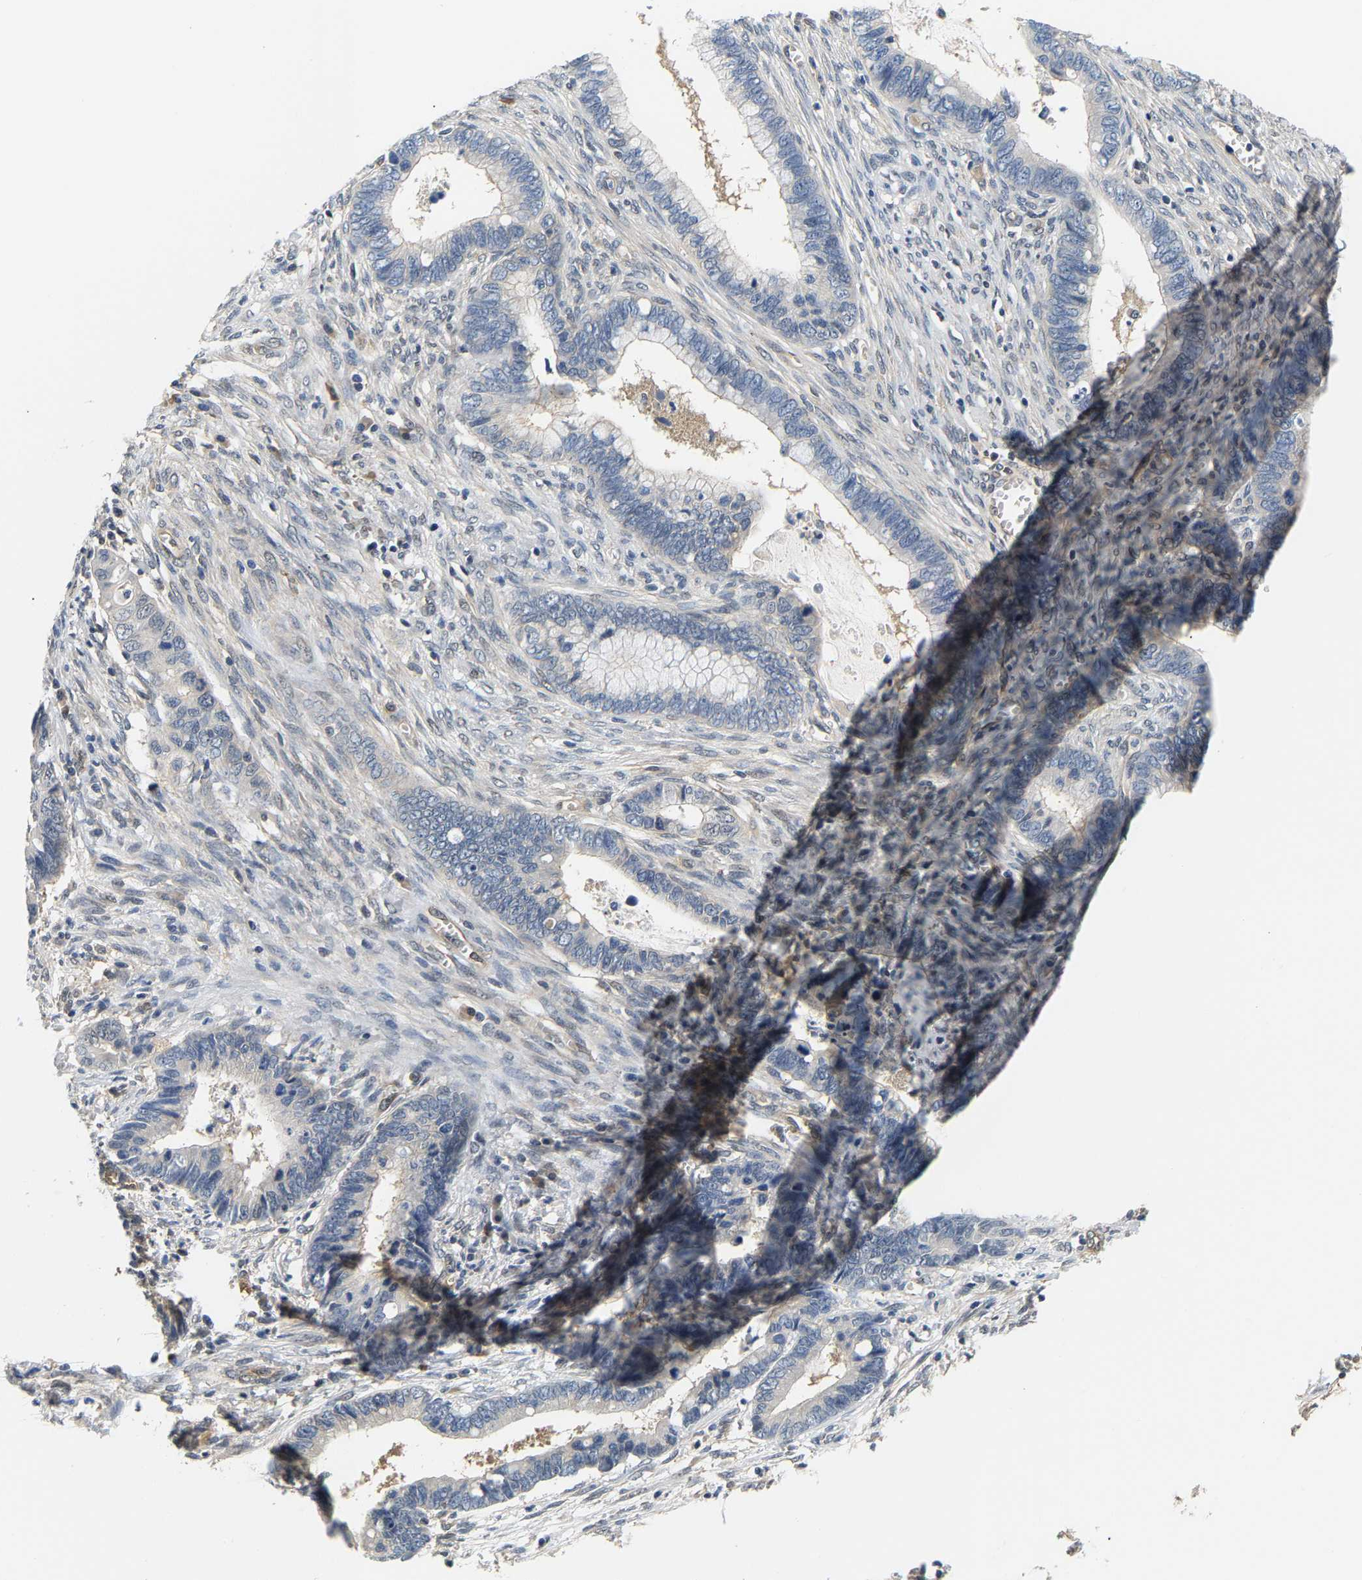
{"staining": {"intensity": "negative", "quantity": "none", "location": "none"}, "tissue": "cervical cancer", "cell_type": "Tumor cells", "image_type": "cancer", "snomed": [{"axis": "morphology", "description": "Adenocarcinoma, NOS"}, {"axis": "topography", "description": "Cervix"}], "caption": "This photomicrograph is of cervical cancer (adenocarcinoma) stained with IHC to label a protein in brown with the nuclei are counter-stained blue. There is no positivity in tumor cells.", "gene": "ARHGEF12", "patient": {"sex": "female", "age": 44}}